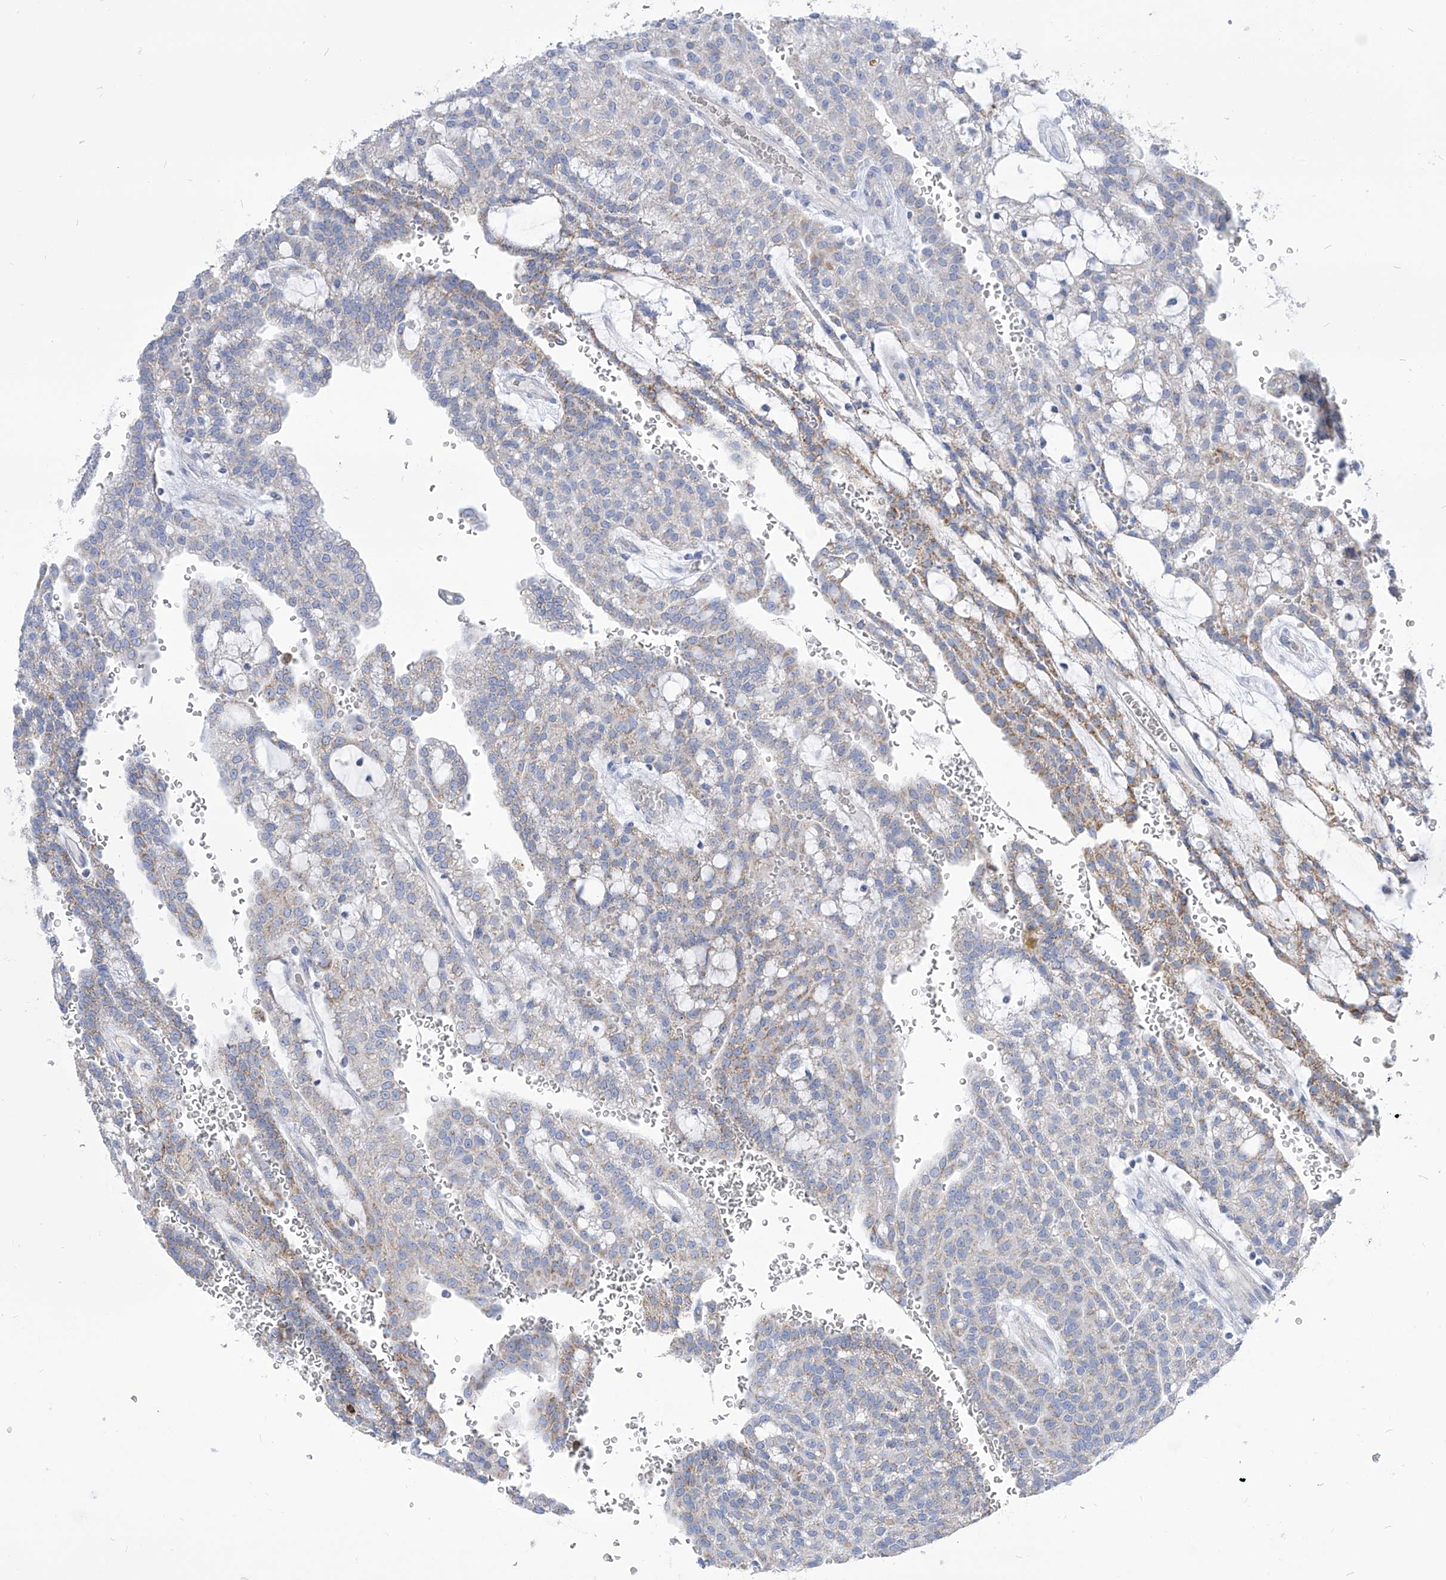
{"staining": {"intensity": "negative", "quantity": "none", "location": "none"}, "tissue": "renal cancer", "cell_type": "Tumor cells", "image_type": "cancer", "snomed": [{"axis": "morphology", "description": "Adenocarcinoma, NOS"}, {"axis": "topography", "description": "Kidney"}], "caption": "Renal cancer (adenocarcinoma) stained for a protein using immunohistochemistry (IHC) exhibits no positivity tumor cells.", "gene": "COQ3", "patient": {"sex": "male", "age": 63}}